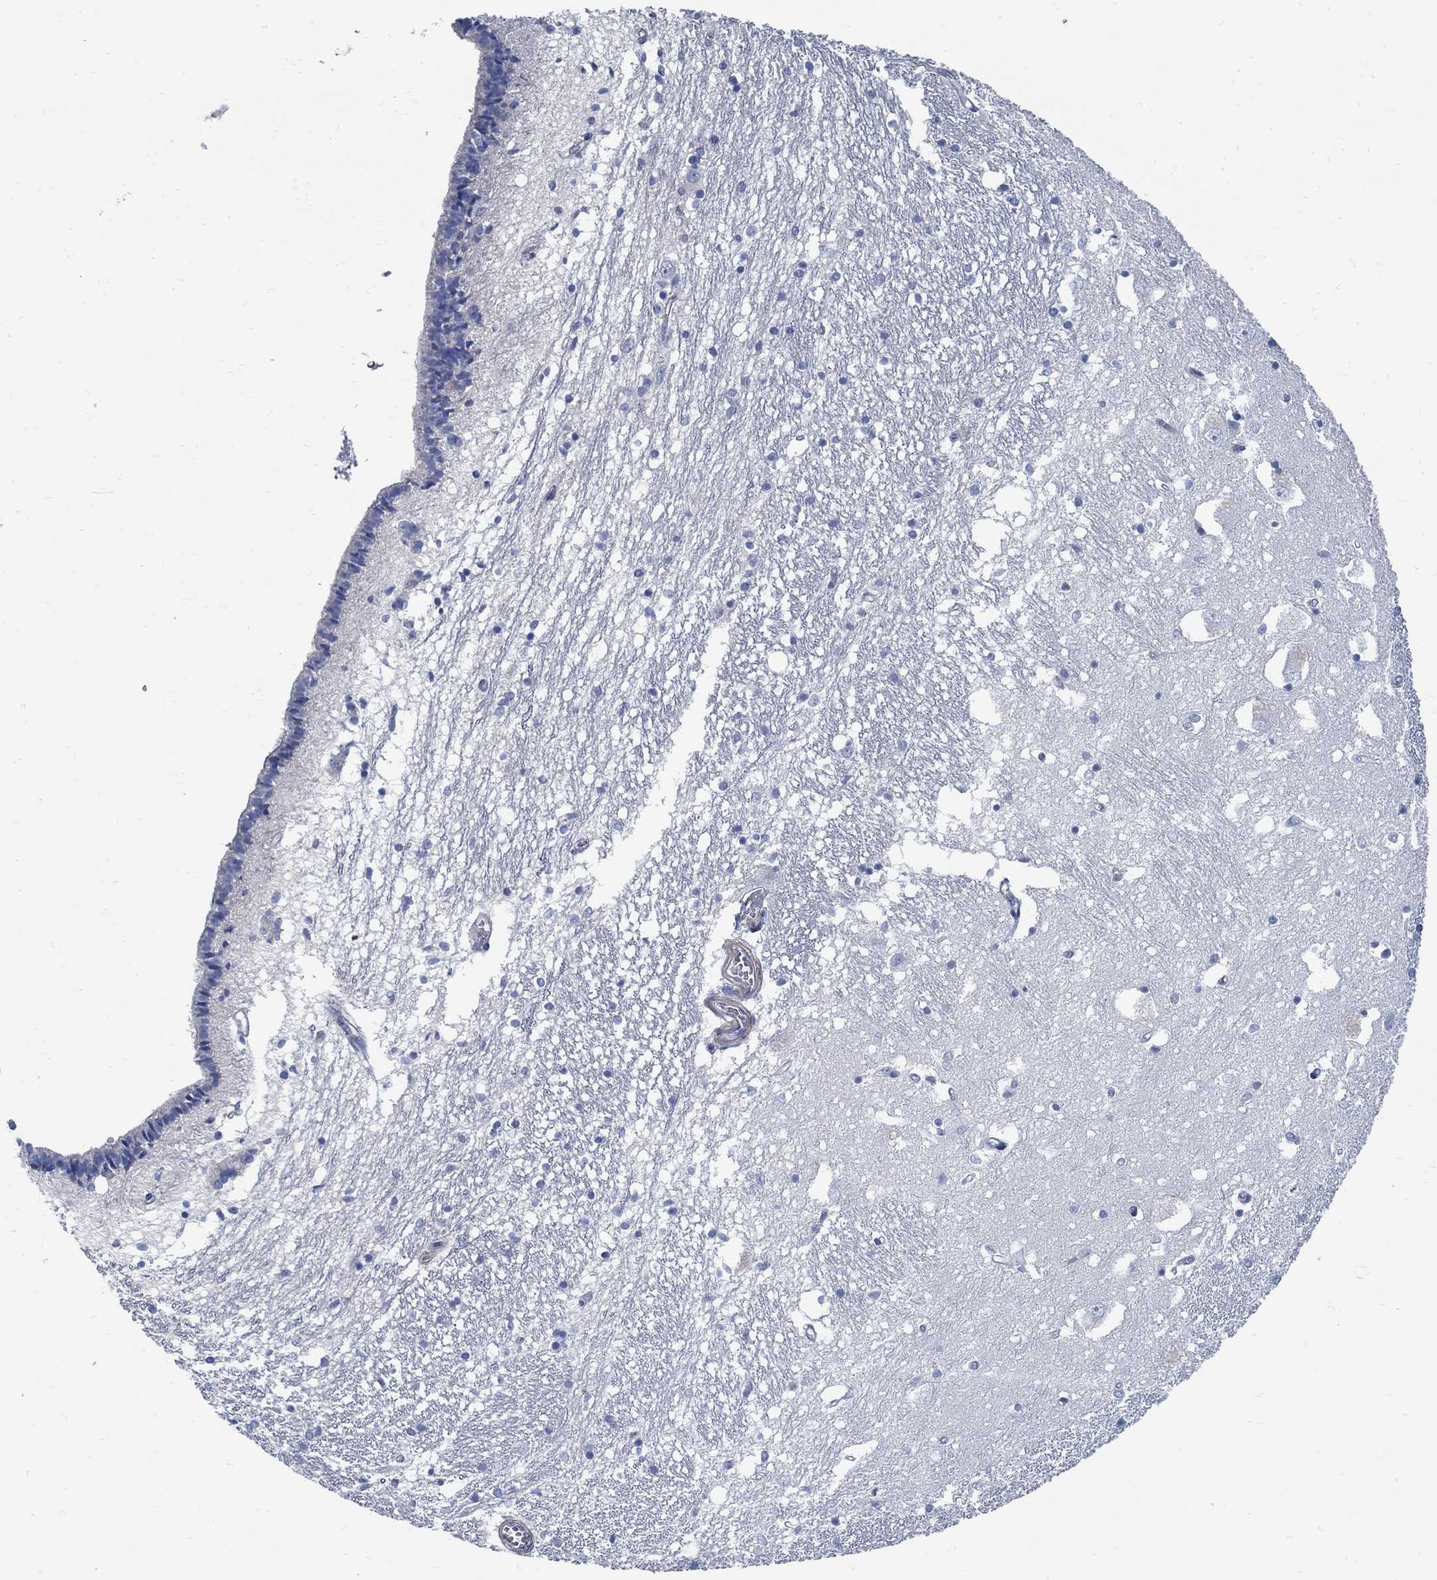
{"staining": {"intensity": "negative", "quantity": "none", "location": "none"}, "tissue": "caudate", "cell_type": "Glial cells", "image_type": "normal", "snomed": [{"axis": "morphology", "description": "Normal tissue, NOS"}, {"axis": "topography", "description": "Lateral ventricle wall"}], "caption": "Protein analysis of benign caudate reveals no significant expression in glial cells. Nuclei are stained in blue.", "gene": "C15orf39", "patient": {"sex": "female", "age": 71}}